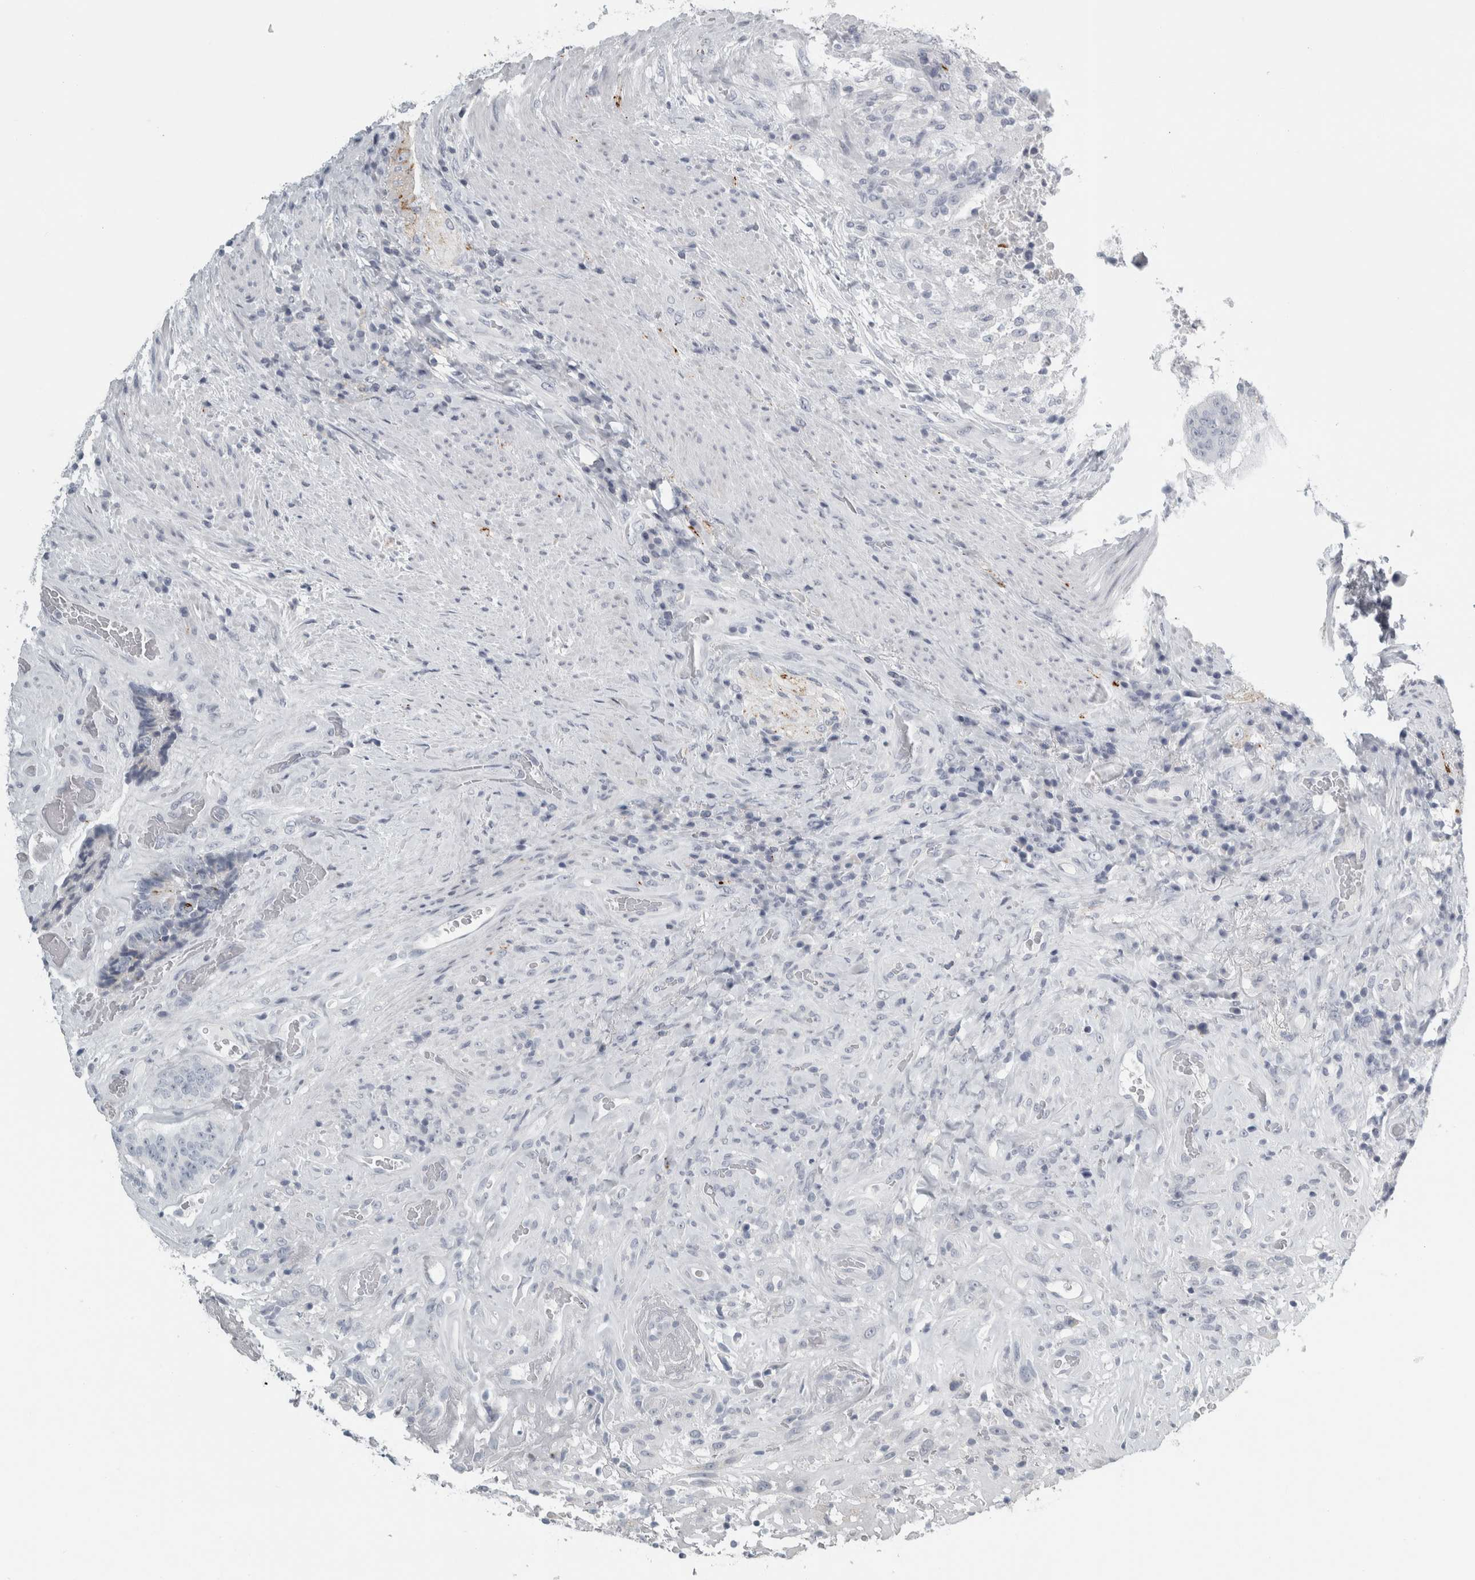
{"staining": {"intensity": "negative", "quantity": "none", "location": "none"}, "tissue": "colorectal cancer", "cell_type": "Tumor cells", "image_type": "cancer", "snomed": [{"axis": "morphology", "description": "Adenocarcinoma, NOS"}, {"axis": "topography", "description": "Rectum"}], "caption": "Immunohistochemistry of adenocarcinoma (colorectal) demonstrates no positivity in tumor cells. (DAB IHC with hematoxylin counter stain).", "gene": "CPE", "patient": {"sex": "male", "age": 72}}